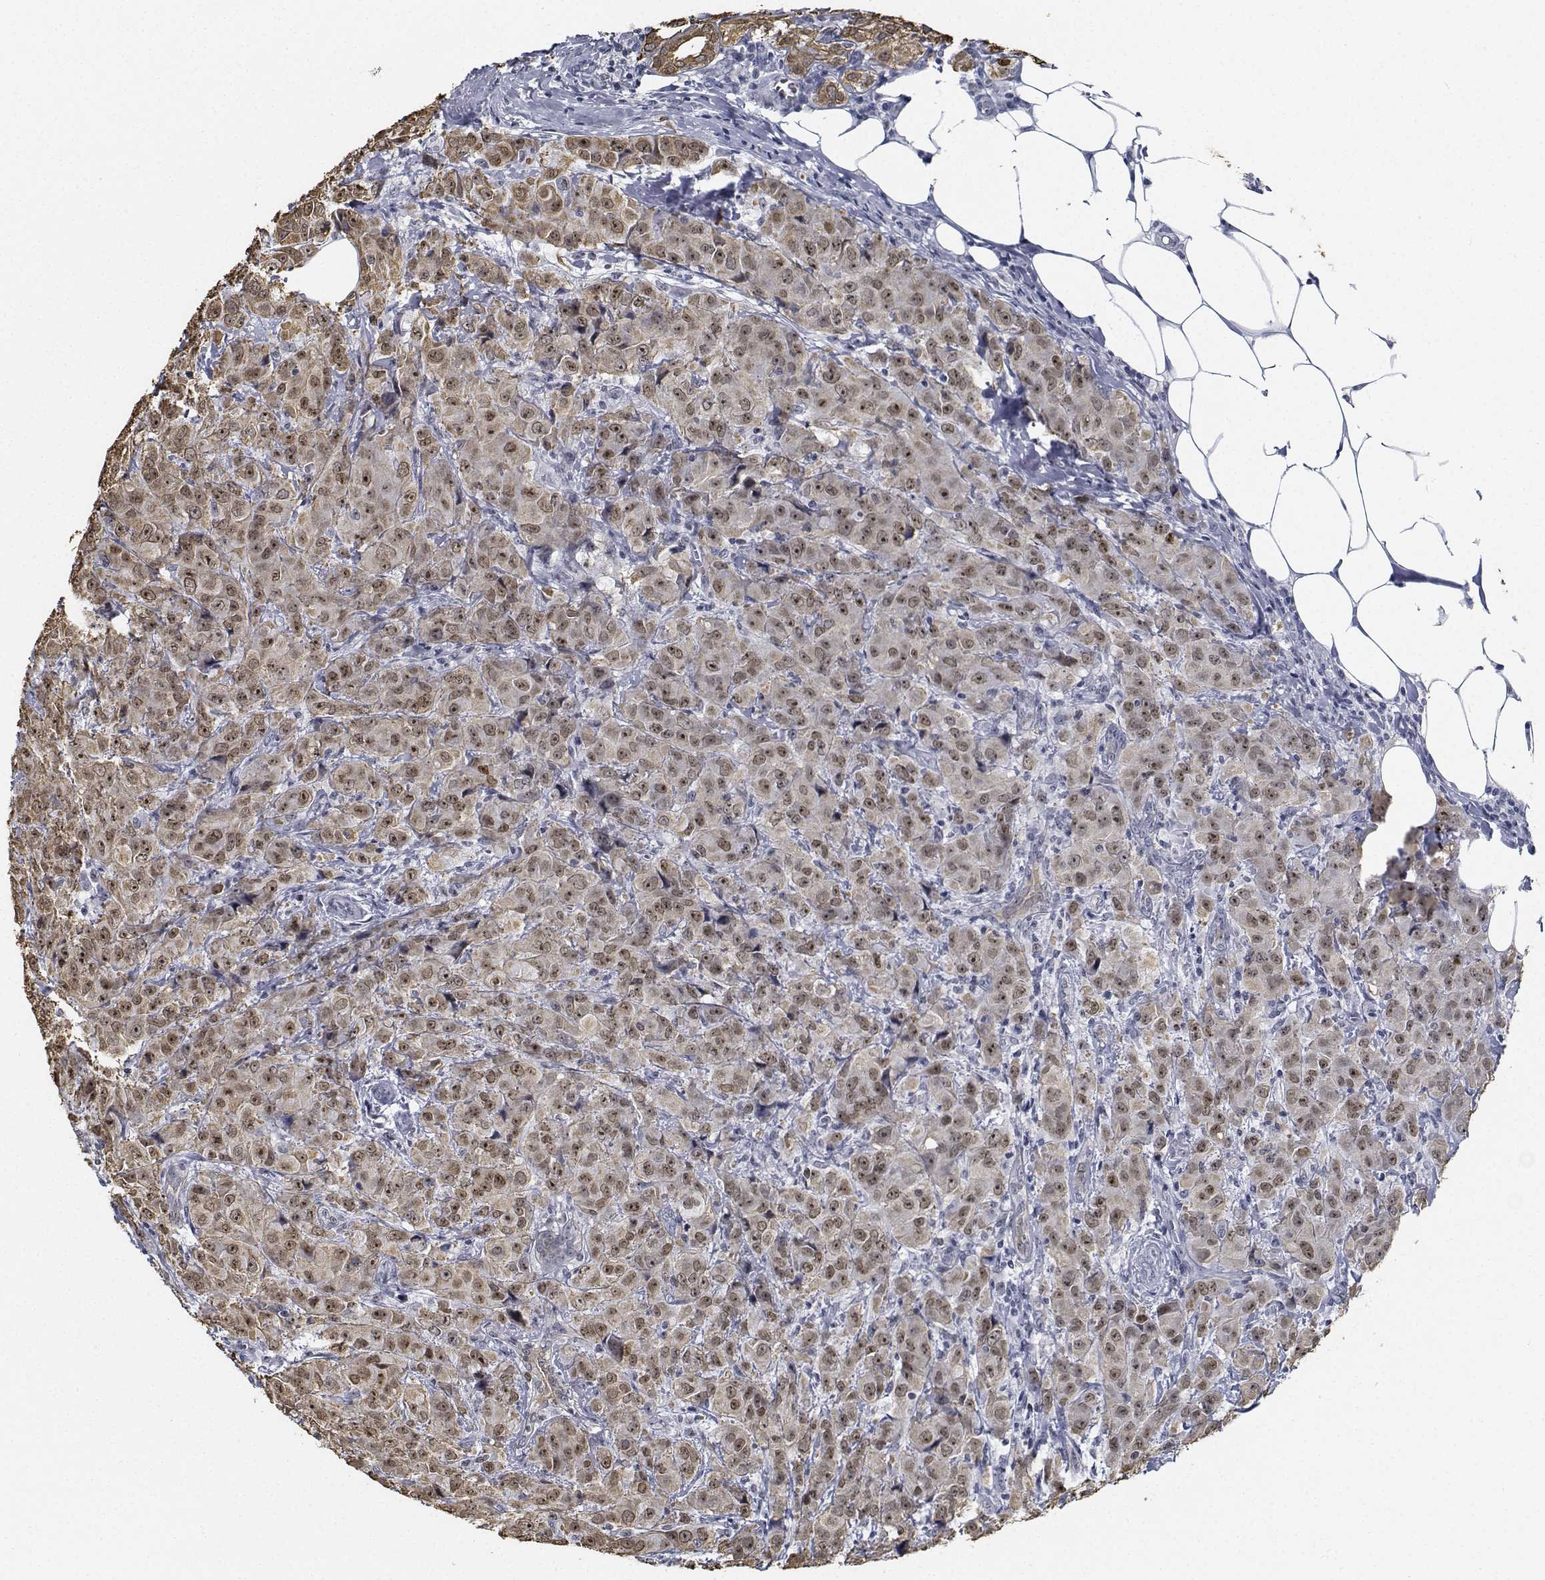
{"staining": {"intensity": "moderate", "quantity": ">75%", "location": "nuclear"}, "tissue": "breast cancer", "cell_type": "Tumor cells", "image_type": "cancer", "snomed": [{"axis": "morphology", "description": "Normal tissue, NOS"}, {"axis": "morphology", "description": "Duct carcinoma"}, {"axis": "topography", "description": "Breast"}], "caption": "Brown immunohistochemical staining in breast cancer (infiltrating ductal carcinoma) exhibits moderate nuclear staining in about >75% of tumor cells.", "gene": "NVL", "patient": {"sex": "female", "age": 43}}